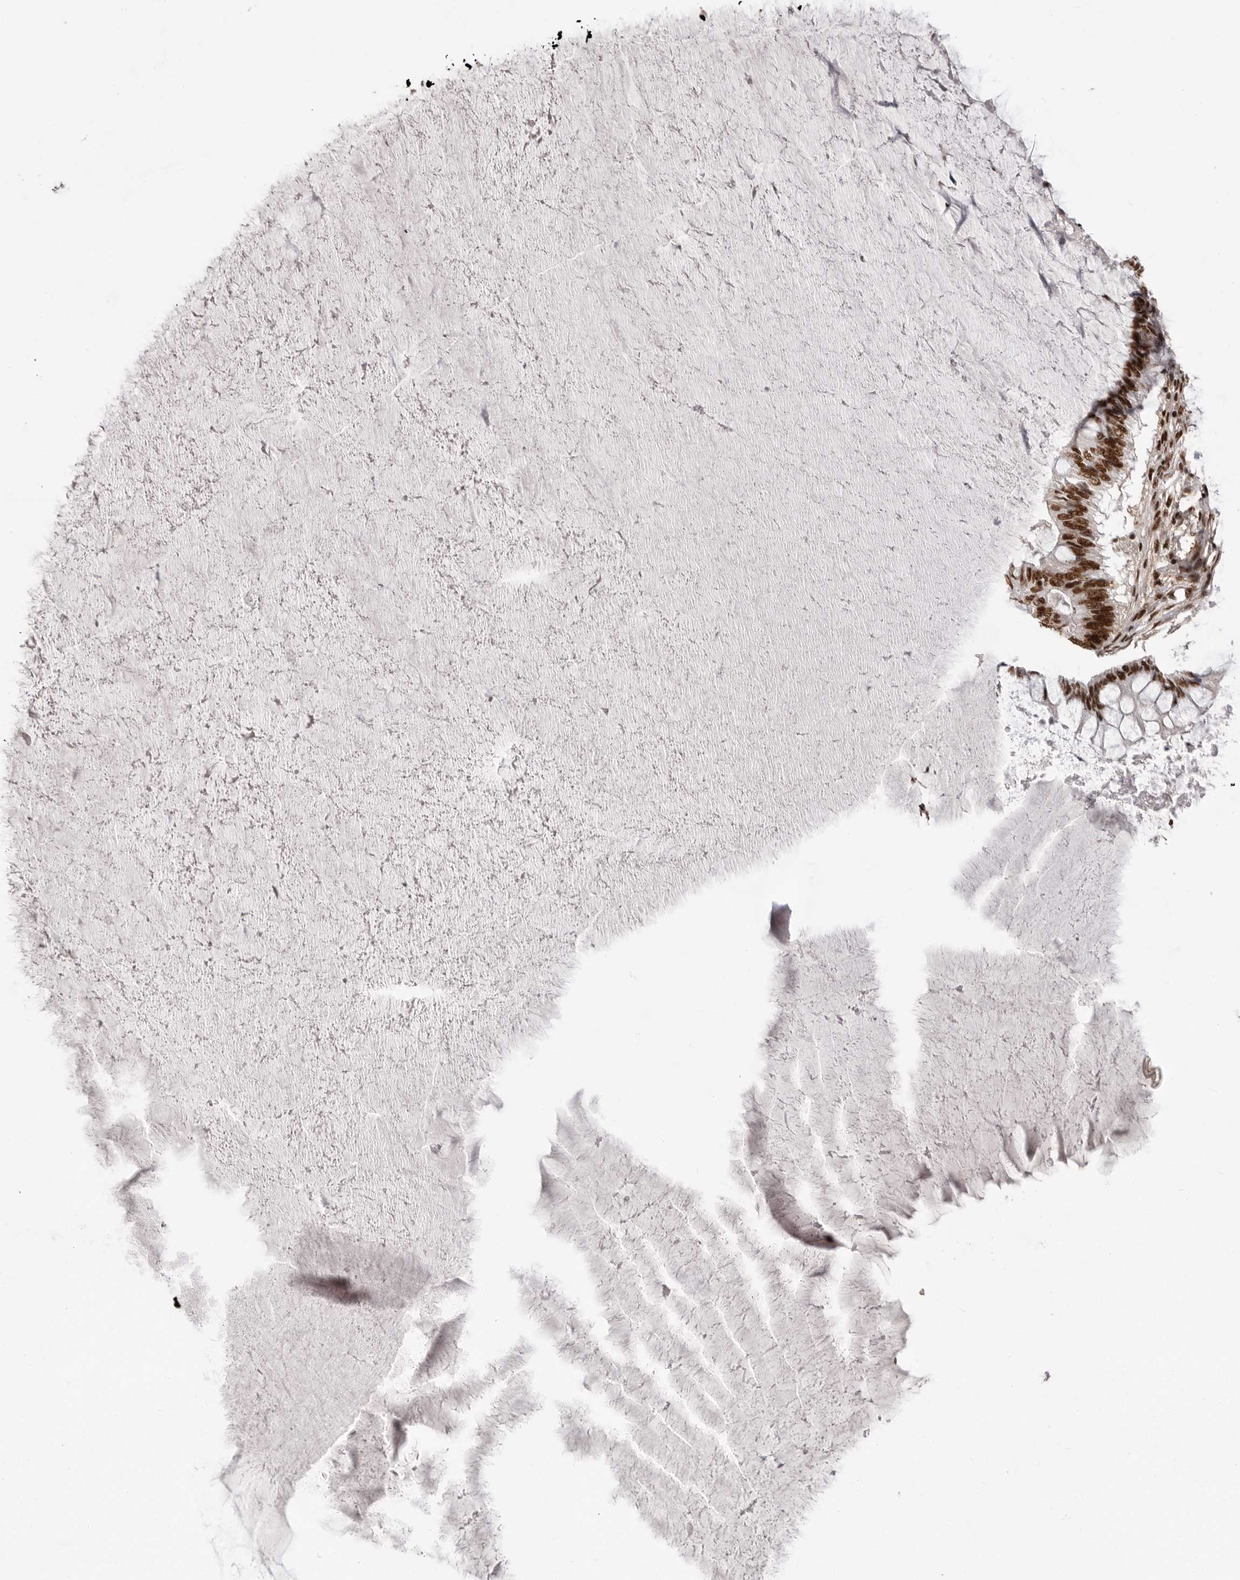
{"staining": {"intensity": "strong", "quantity": ">75%", "location": "nuclear"}, "tissue": "ovarian cancer", "cell_type": "Tumor cells", "image_type": "cancer", "snomed": [{"axis": "morphology", "description": "Cystadenocarcinoma, mucinous, NOS"}, {"axis": "topography", "description": "Ovary"}], "caption": "The histopathology image shows immunohistochemical staining of ovarian cancer. There is strong nuclear staining is seen in about >75% of tumor cells. The protein of interest is stained brown, and the nuclei are stained in blue (DAB (3,3'-diaminobenzidine) IHC with brightfield microscopy, high magnification).", "gene": "PPP1R8", "patient": {"sex": "female", "age": 61}}